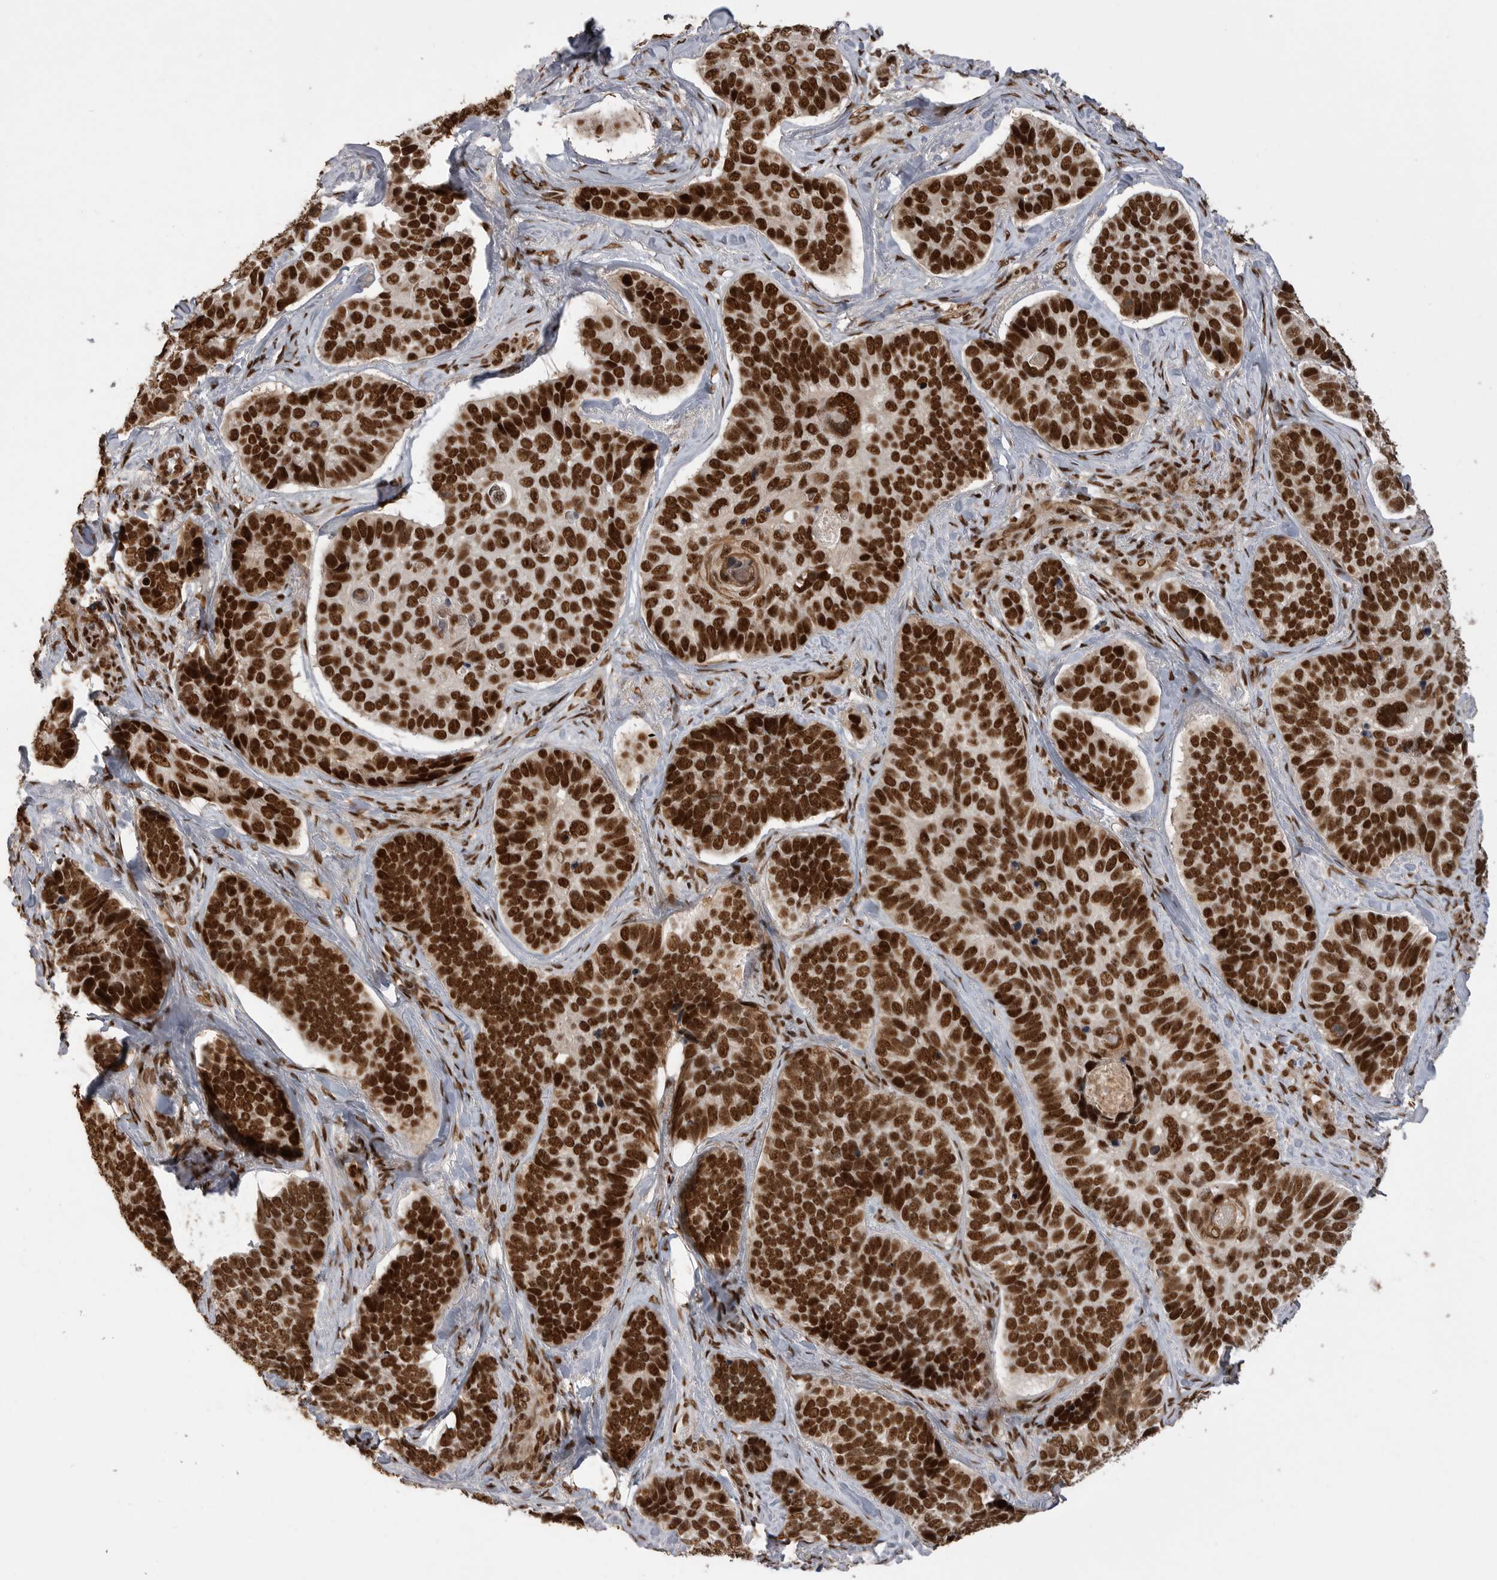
{"staining": {"intensity": "strong", "quantity": ">75%", "location": "nuclear"}, "tissue": "skin cancer", "cell_type": "Tumor cells", "image_type": "cancer", "snomed": [{"axis": "morphology", "description": "Basal cell carcinoma"}, {"axis": "topography", "description": "Skin"}], "caption": "This histopathology image reveals basal cell carcinoma (skin) stained with IHC to label a protein in brown. The nuclear of tumor cells show strong positivity for the protein. Nuclei are counter-stained blue.", "gene": "PPP1R8", "patient": {"sex": "male", "age": 62}}